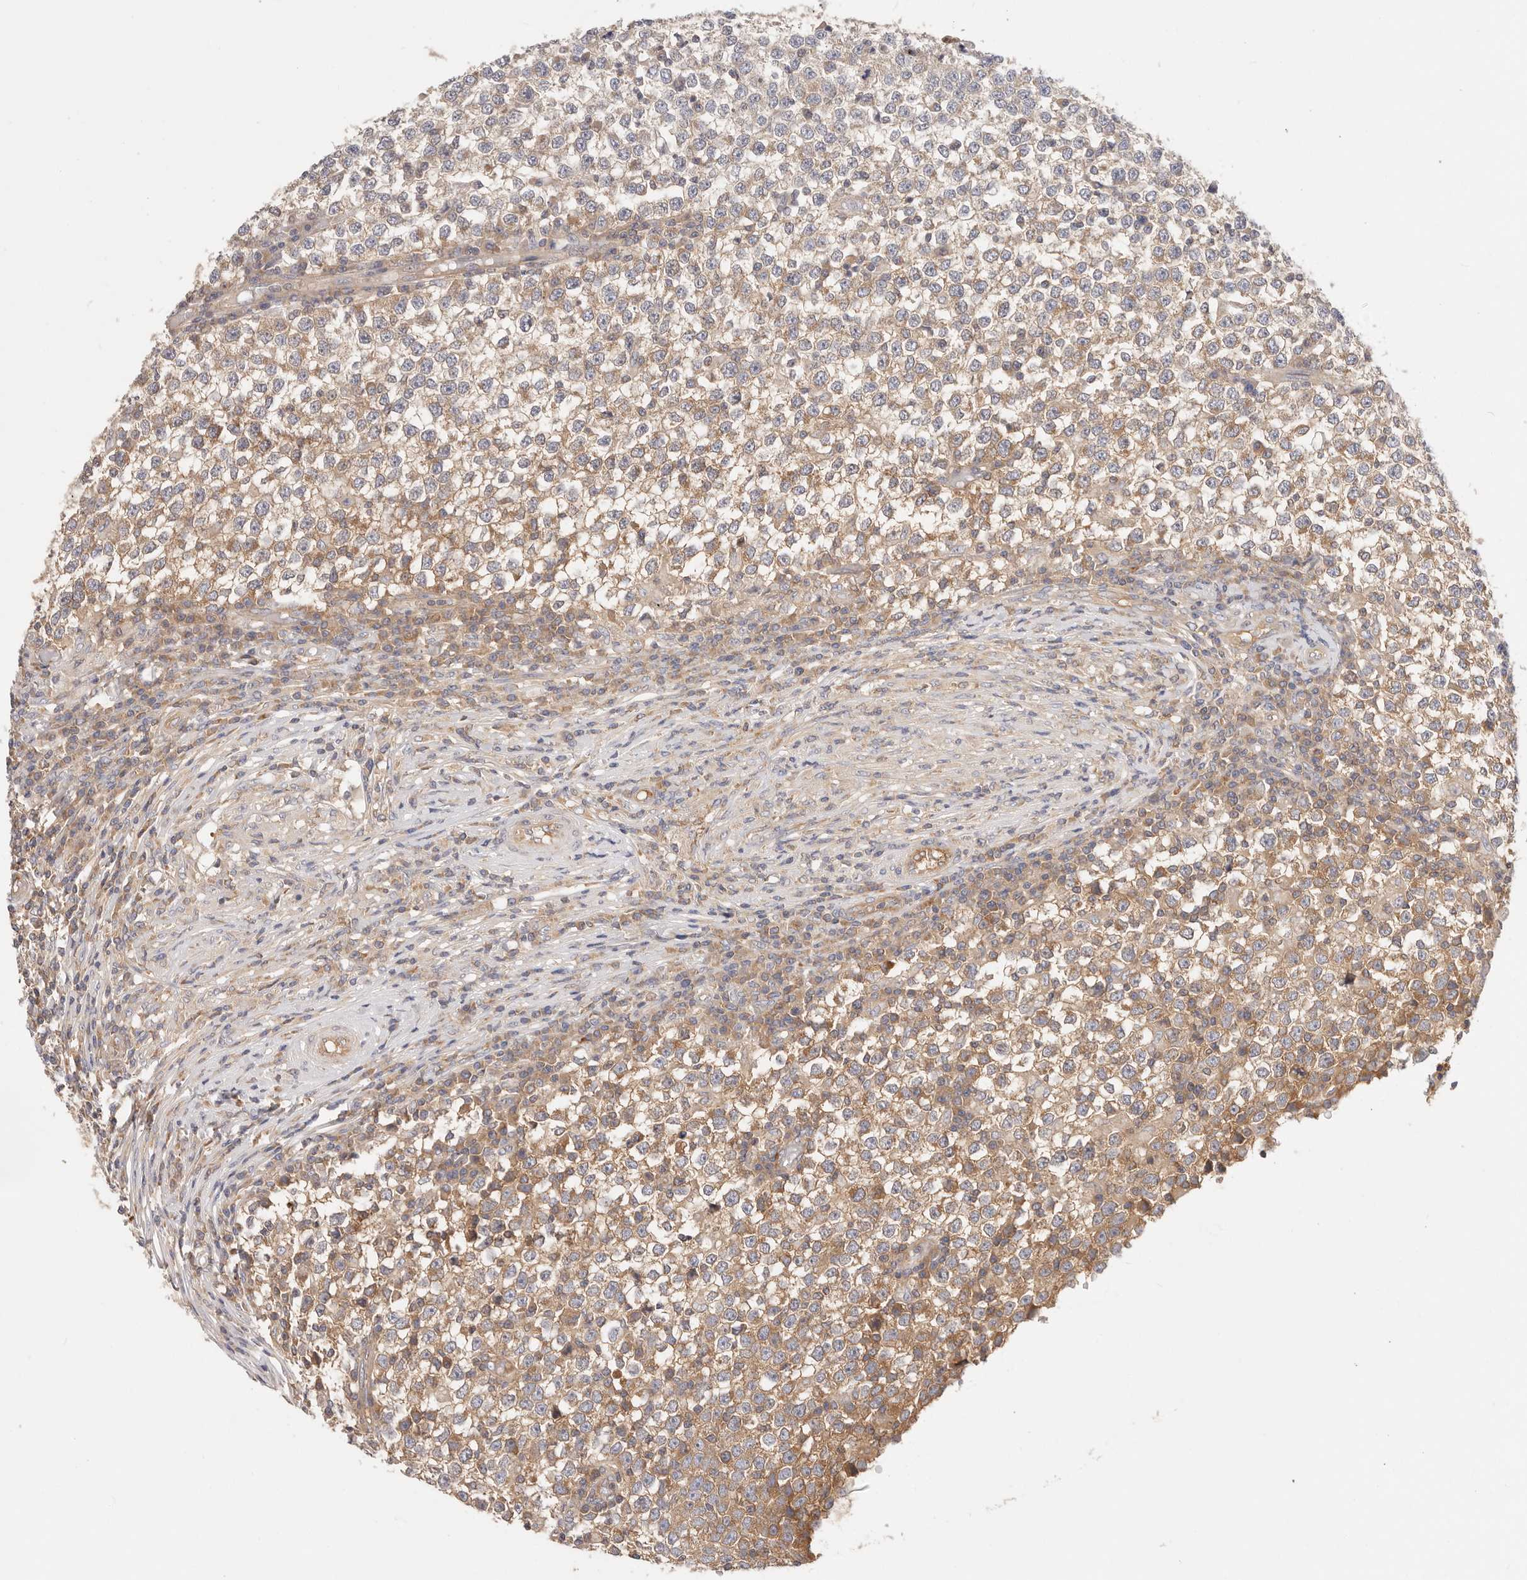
{"staining": {"intensity": "moderate", "quantity": "25%-75%", "location": "cytoplasmic/membranous"}, "tissue": "testis cancer", "cell_type": "Tumor cells", "image_type": "cancer", "snomed": [{"axis": "morphology", "description": "Seminoma, NOS"}, {"axis": "topography", "description": "Testis"}], "caption": "Protein staining of testis cancer (seminoma) tissue shows moderate cytoplasmic/membranous expression in about 25%-75% of tumor cells.", "gene": "KCMF1", "patient": {"sex": "male", "age": 65}}